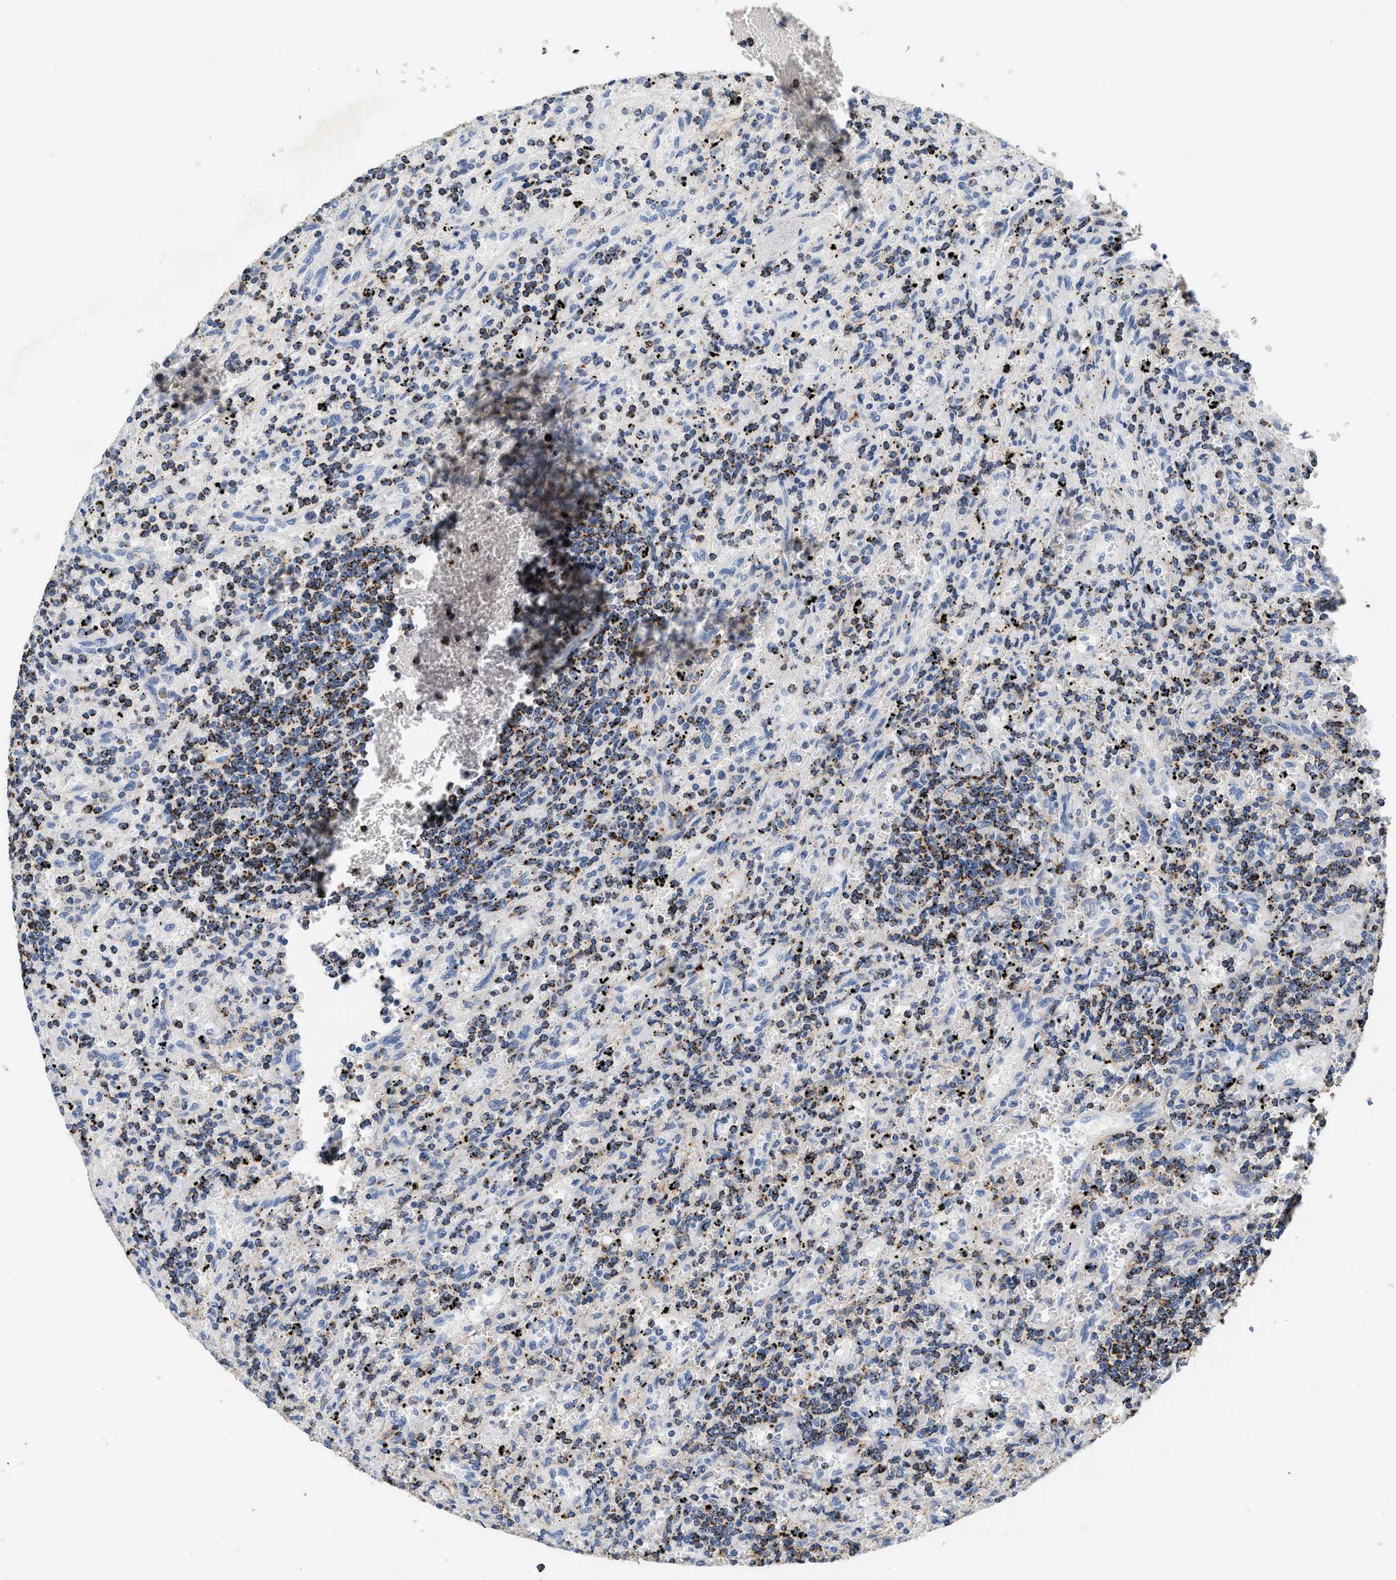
{"staining": {"intensity": "moderate", "quantity": "25%-75%", "location": "cytoplasmic/membranous"}, "tissue": "lymphoma", "cell_type": "Tumor cells", "image_type": "cancer", "snomed": [{"axis": "morphology", "description": "Malignant lymphoma, non-Hodgkin's type, Low grade"}, {"axis": "topography", "description": "Spleen"}], "caption": "Immunohistochemistry photomicrograph of neoplastic tissue: lymphoma stained using immunohistochemistry shows medium levels of moderate protein expression localized specifically in the cytoplasmic/membranous of tumor cells, appearing as a cytoplasmic/membranous brown color.", "gene": "SHMT2", "patient": {"sex": "male", "age": 76}}